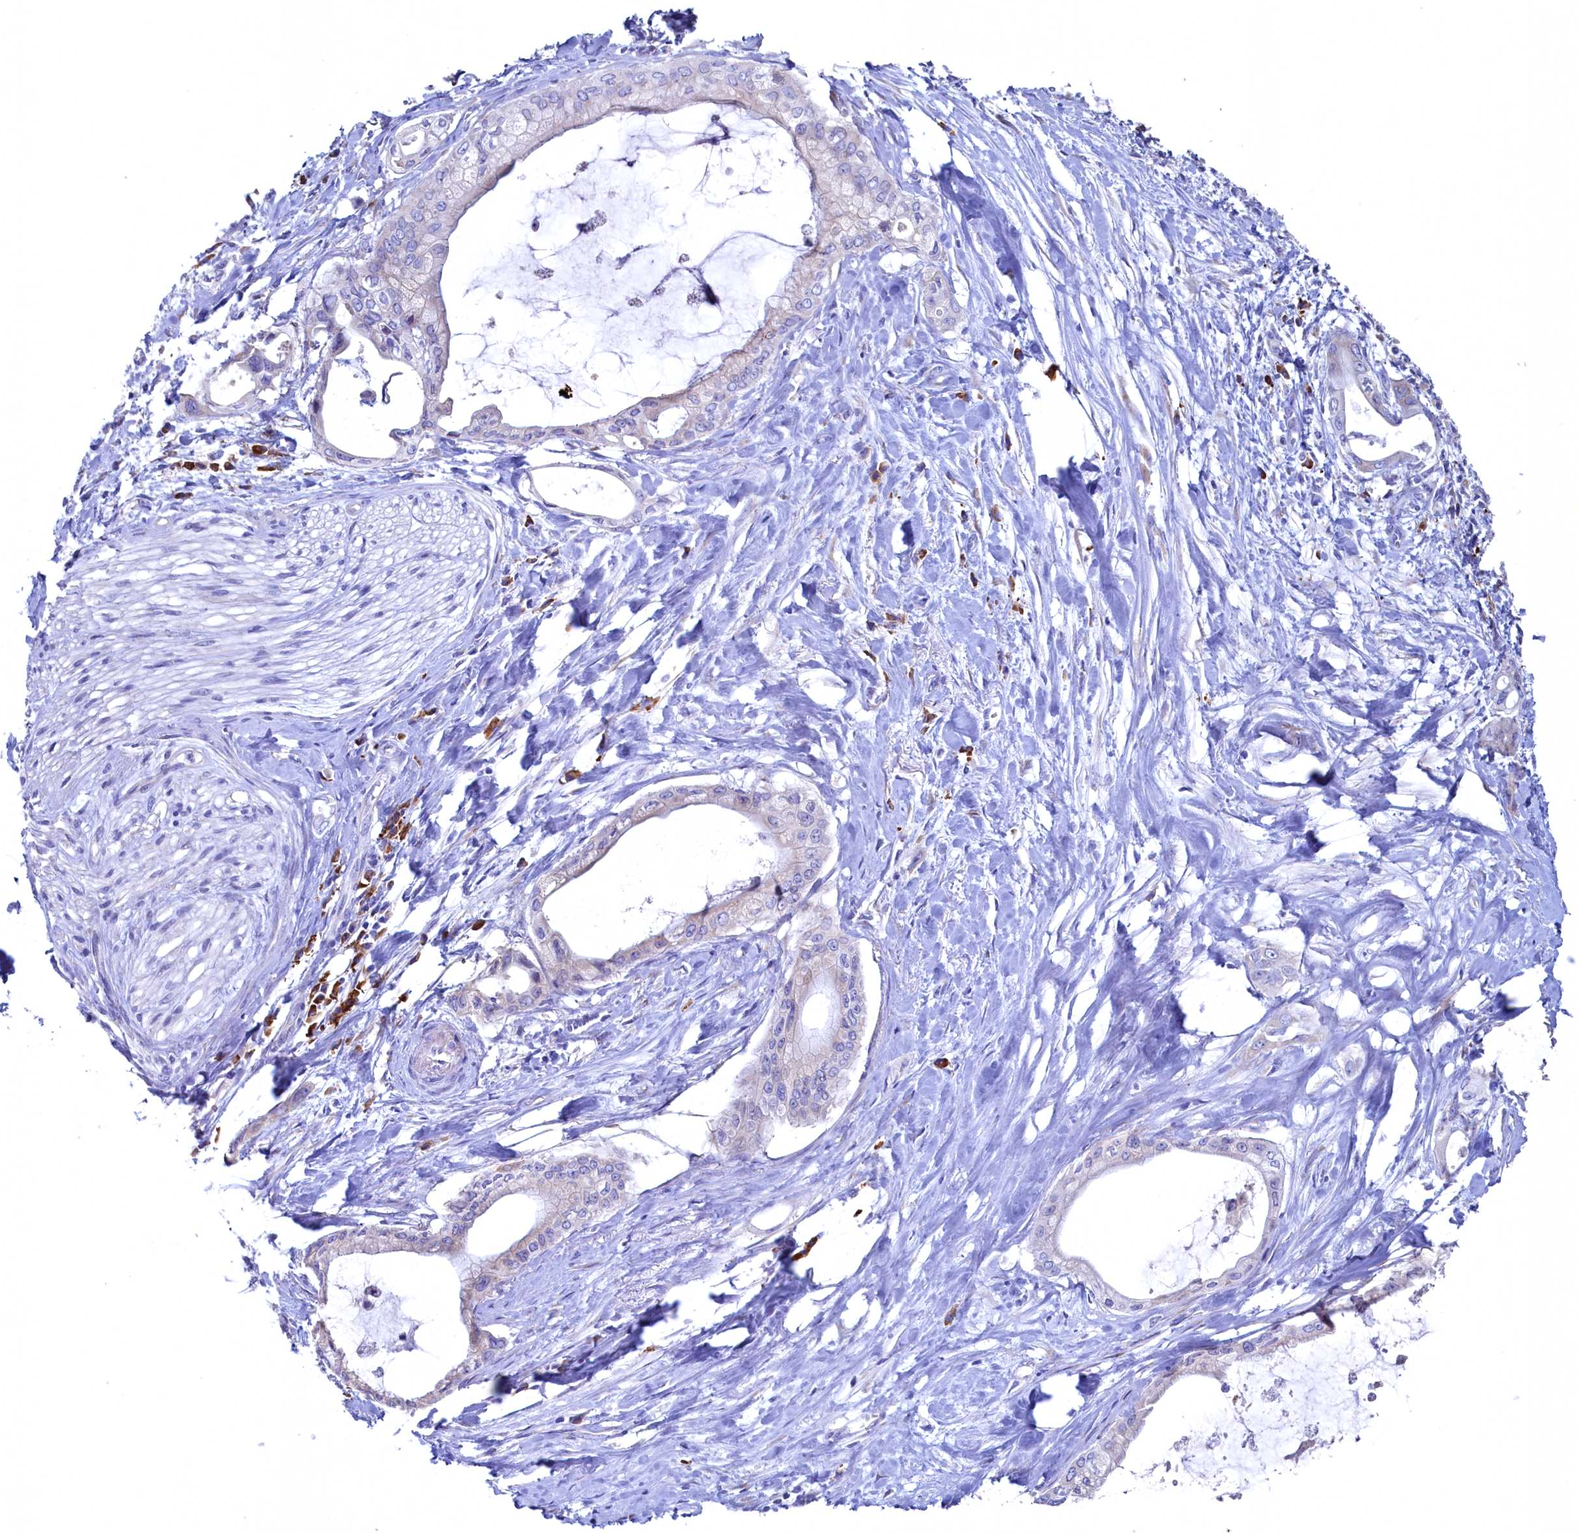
{"staining": {"intensity": "negative", "quantity": "none", "location": "none"}, "tissue": "pancreatic cancer", "cell_type": "Tumor cells", "image_type": "cancer", "snomed": [{"axis": "morphology", "description": "Adenocarcinoma, NOS"}, {"axis": "topography", "description": "Pancreas"}], "caption": "A histopathology image of human adenocarcinoma (pancreatic) is negative for staining in tumor cells.", "gene": "CBLIF", "patient": {"sex": "male", "age": 72}}